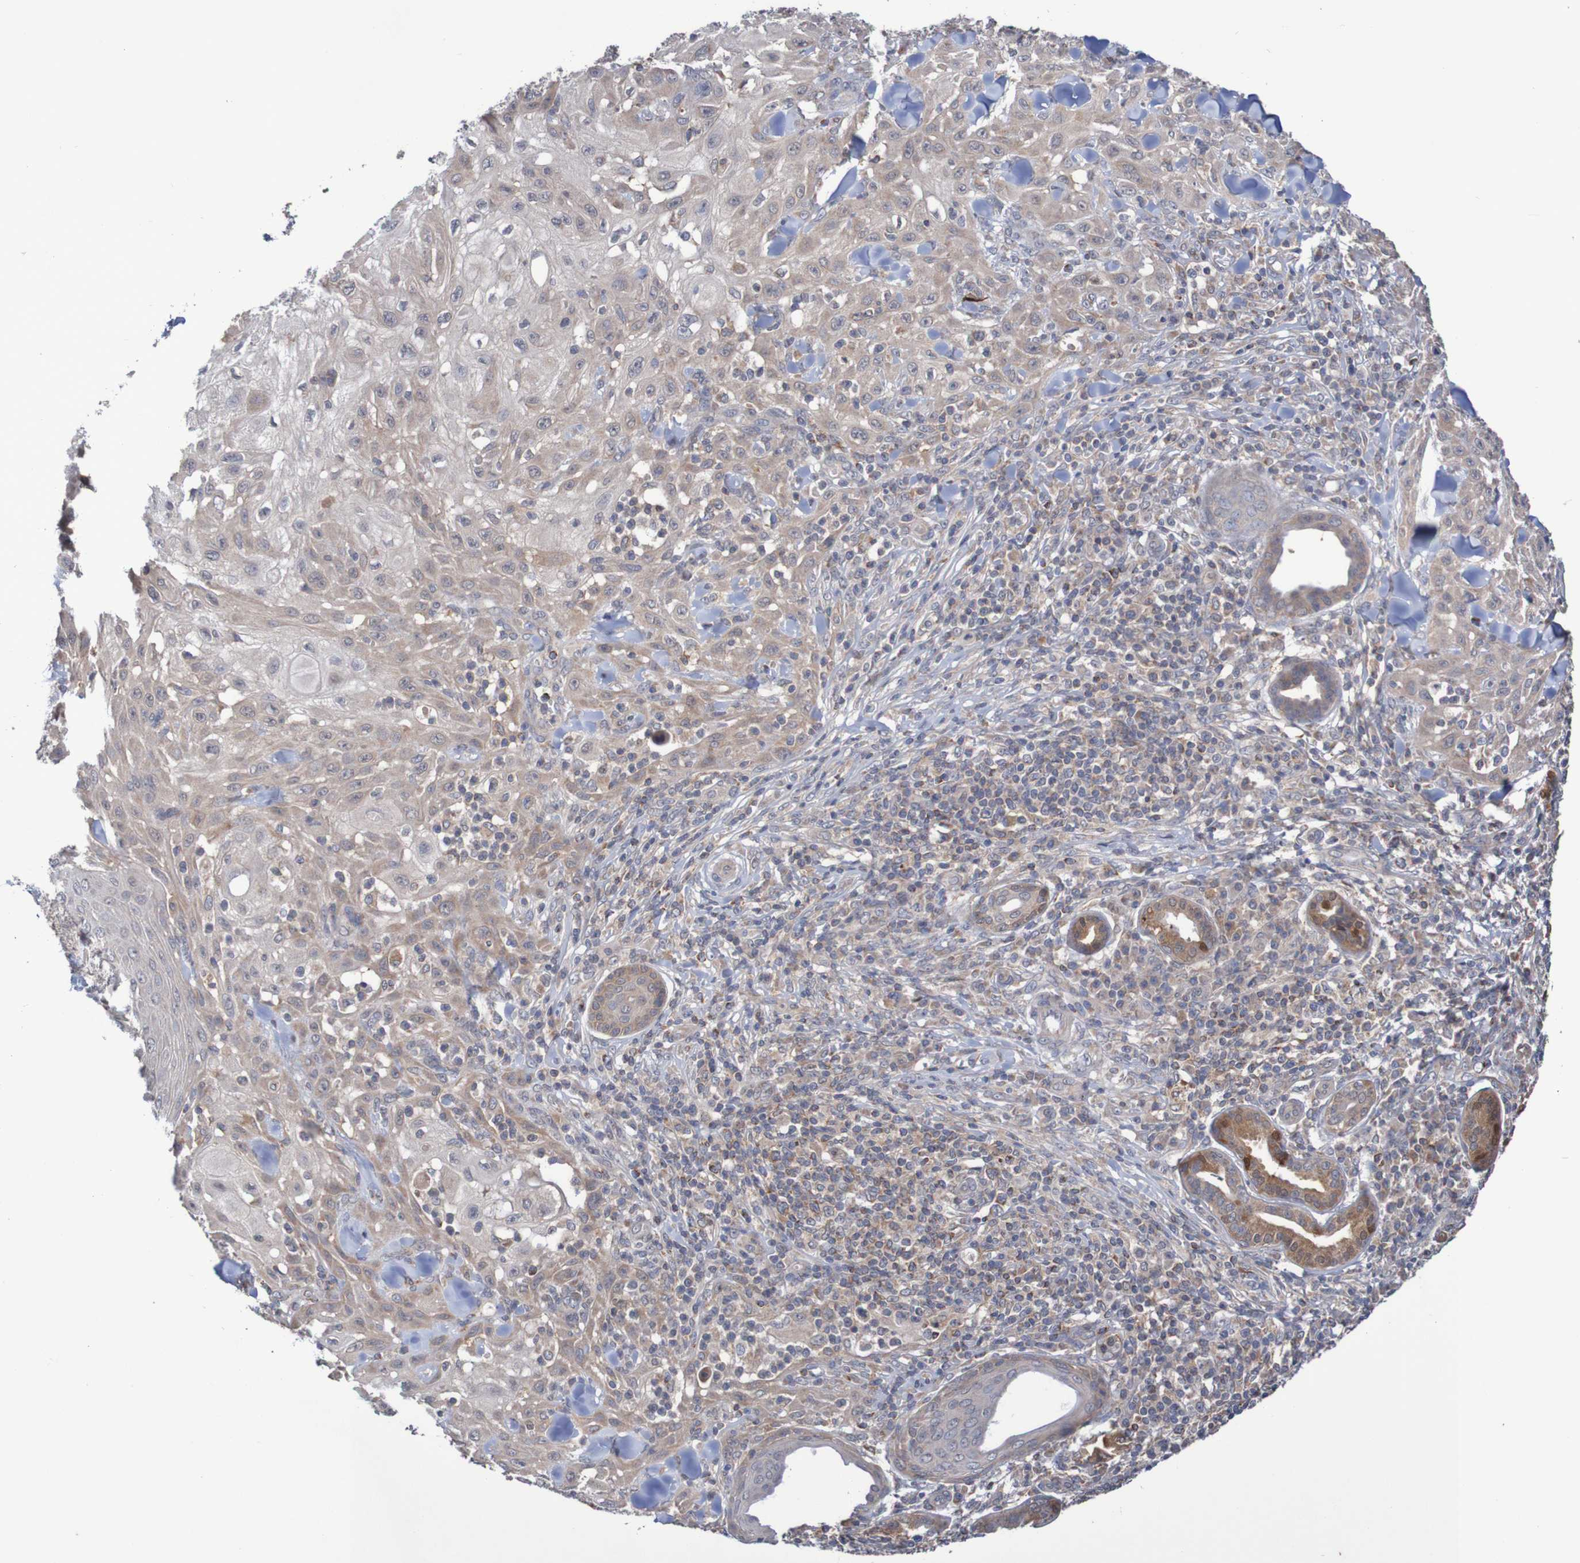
{"staining": {"intensity": "weak", "quantity": ">75%", "location": "cytoplasmic/membranous"}, "tissue": "skin cancer", "cell_type": "Tumor cells", "image_type": "cancer", "snomed": [{"axis": "morphology", "description": "Squamous cell carcinoma, NOS"}, {"axis": "topography", "description": "Skin"}], "caption": "The immunohistochemical stain labels weak cytoplasmic/membranous staining in tumor cells of squamous cell carcinoma (skin) tissue. (DAB IHC, brown staining for protein, blue staining for nuclei).", "gene": "C3orf18", "patient": {"sex": "male", "age": 24}}